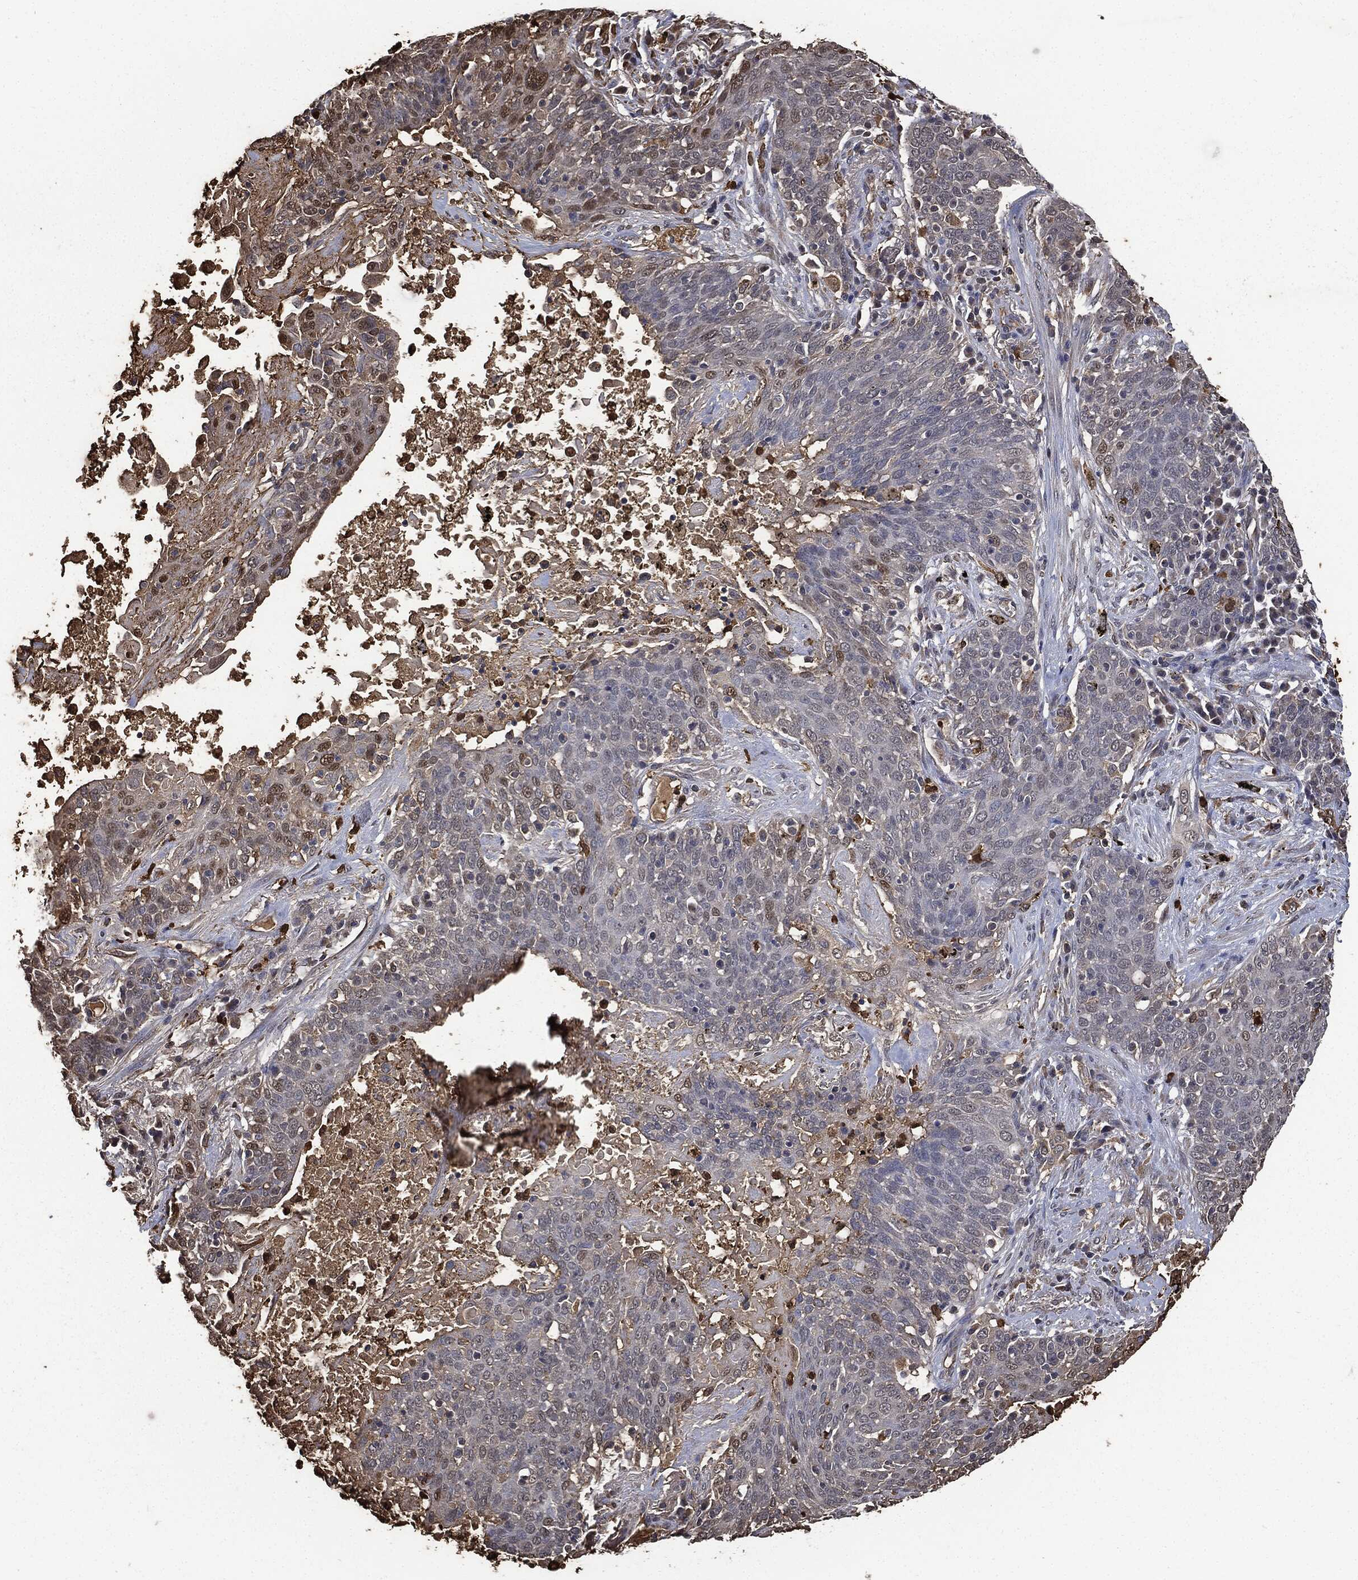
{"staining": {"intensity": "negative", "quantity": "none", "location": "none"}, "tissue": "lung cancer", "cell_type": "Tumor cells", "image_type": "cancer", "snomed": [{"axis": "morphology", "description": "Squamous cell carcinoma, NOS"}, {"axis": "topography", "description": "Lung"}], "caption": "This is an immunohistochemistry micrograph of human squamous cell carcinoma (lung). There is no positivity in tumor cells.", "gene": "S100A9", "patient": {"sex": "male", "age": 82}}